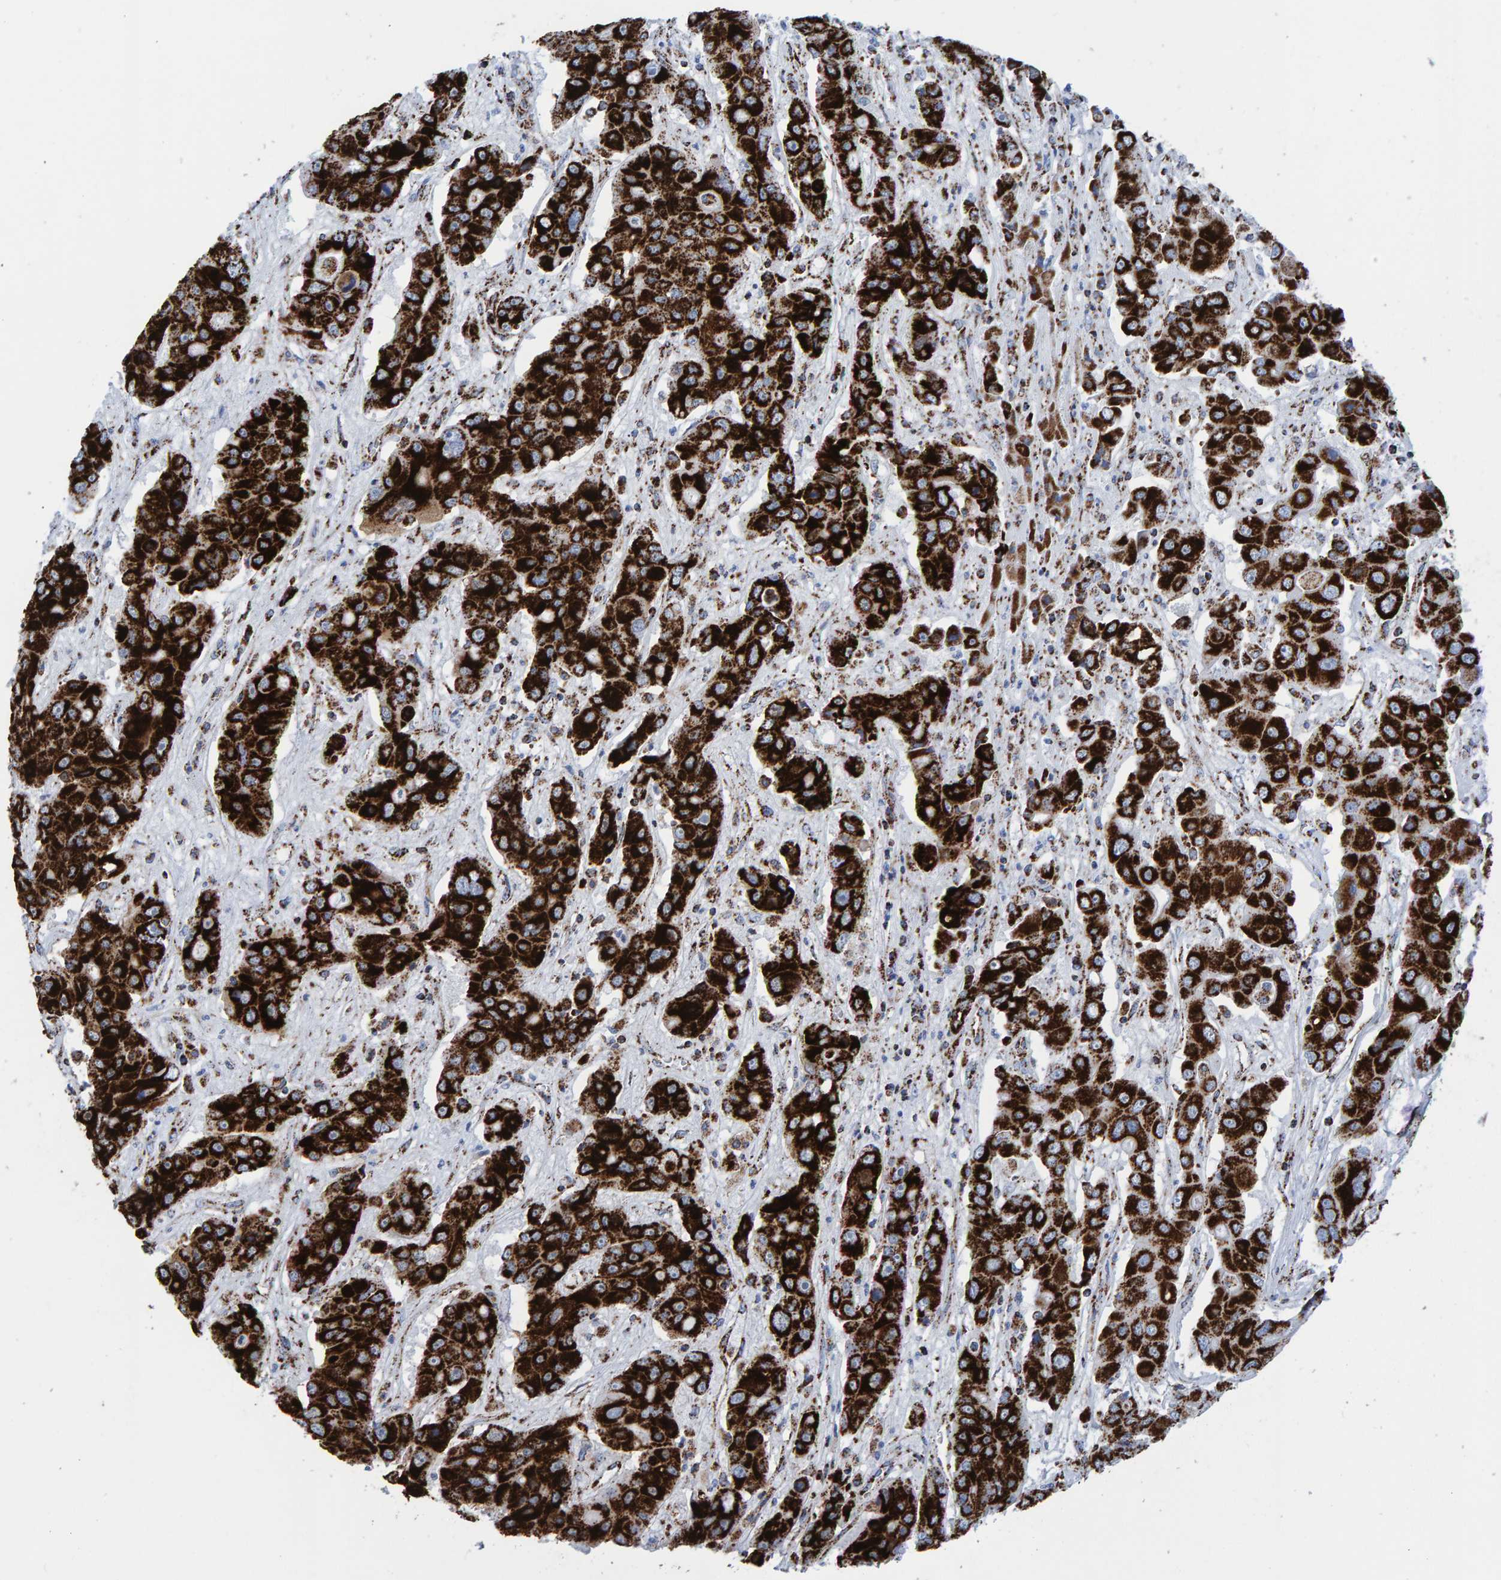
{"staining": {"intensity": "strong", "quantity": ">75%", "location": "cytoplasmic/membranous"}, "tissue": "liver cancer", "cell_type": "Tumor cells", "image_type": "cancer", "snomed": [{"axis": "morphology", "description": "Cholangiocarcinoma"}, {"axis": "topography", "description": "Liver"}], "caption": "IHC image of neoplastic tissue: liver cancer stained using immunohistochemistry displays high levels of strong protein expression localized specifically in the cytoplasmic/membranous of tumor cells, appearing as a cytoplasmic/membranous brown color.", "gene": "ENSG00000262660", "patient": {"sex": "male", "age": 67}}